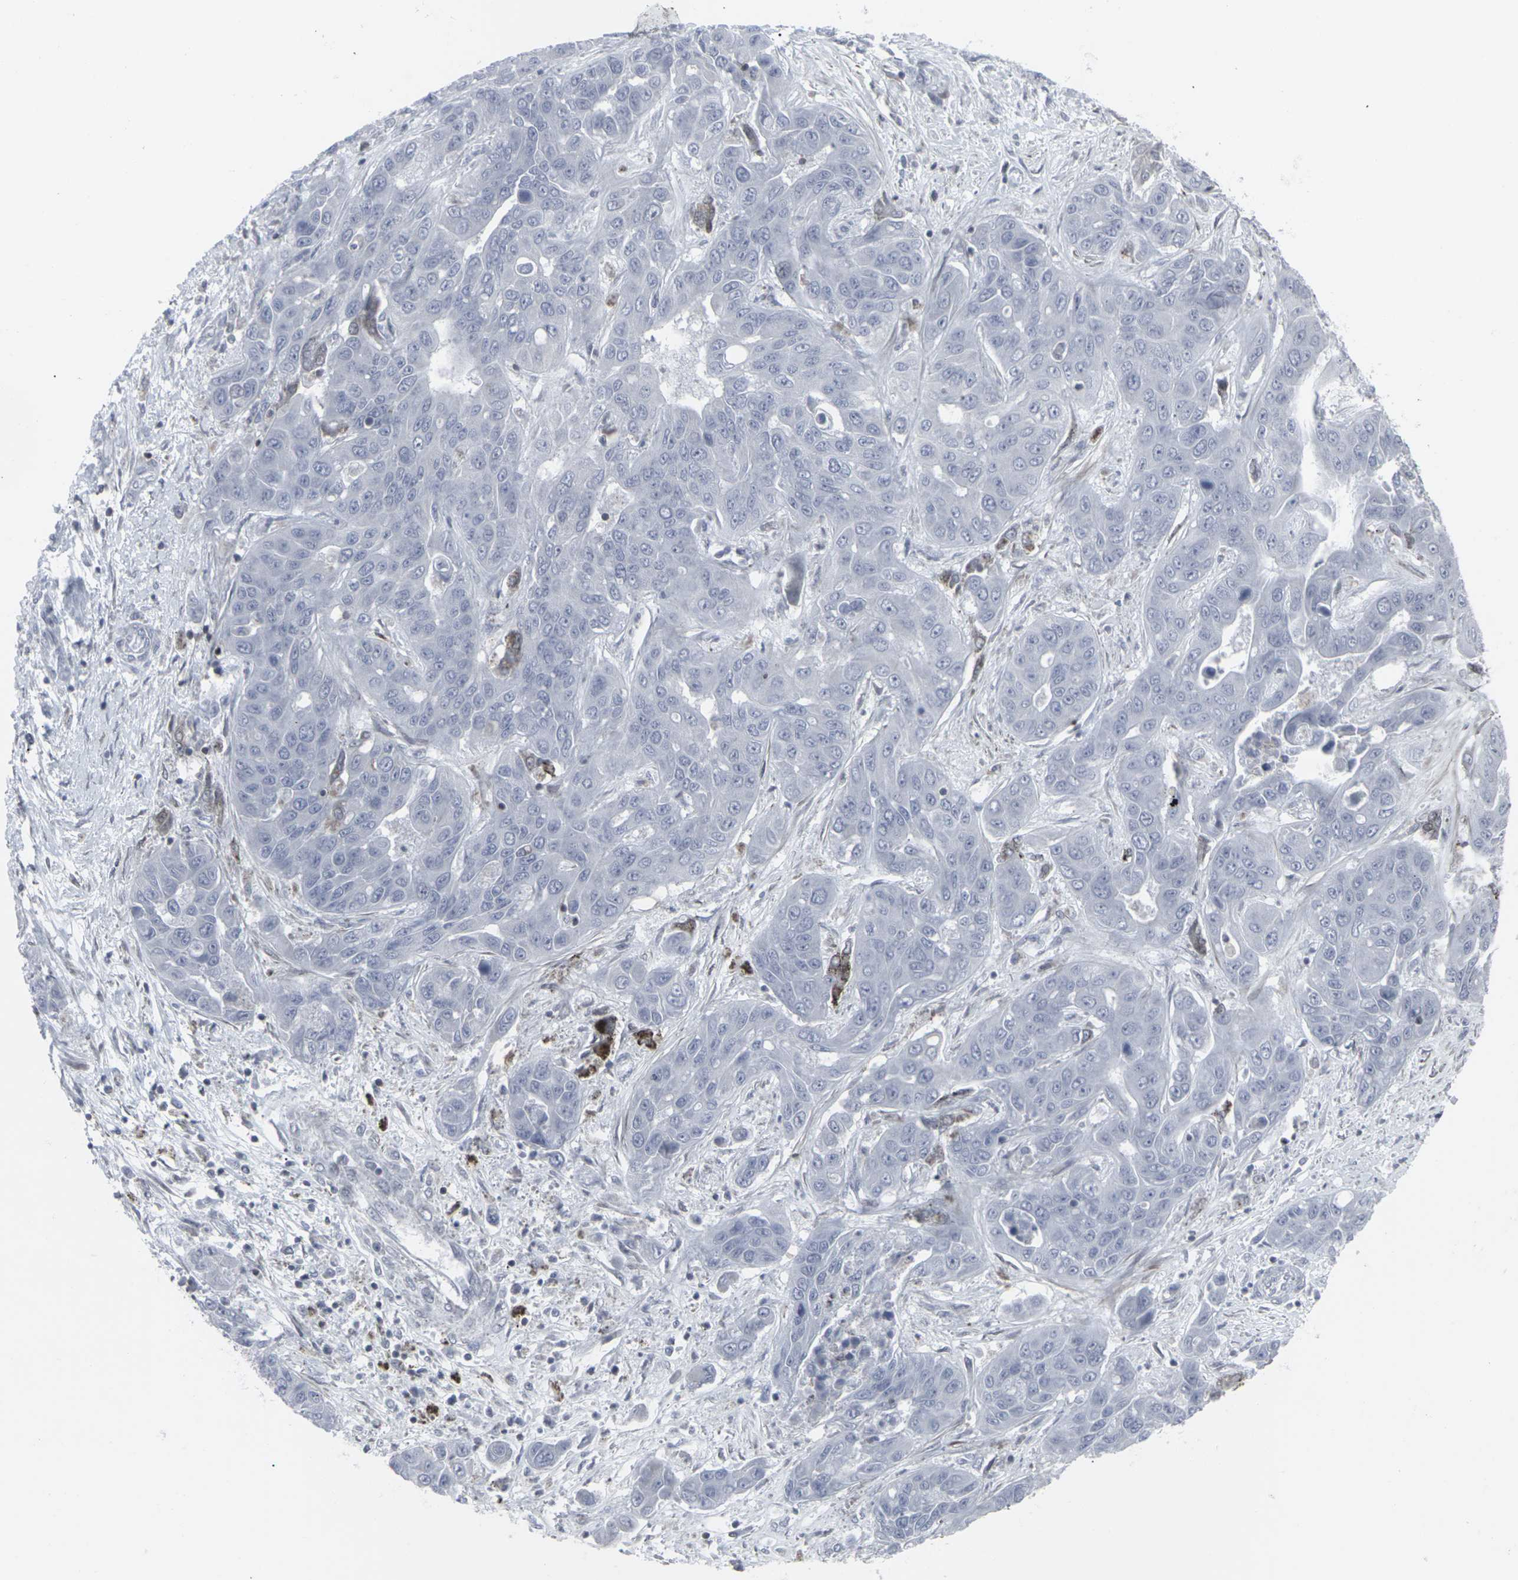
{"staining": {"intensity": "negative", "quantity": "none", "location": "none"}, "tissue": "liver cancer", "cell_type": "Tumor cells", "image_type": "cancer", "snomed": [{"axis": "morphology", "description": "Cholangiocarcinoma"}, {"axis": "topography", "description": "Liver"}], "caption": "Immunohistochemistry (IHC) of liver cancer (cholangiocarcinoma) shows no positivity in tumor cells.", "gene": "APOBEC2", "patient": {"sex": "female", "age": 52}}